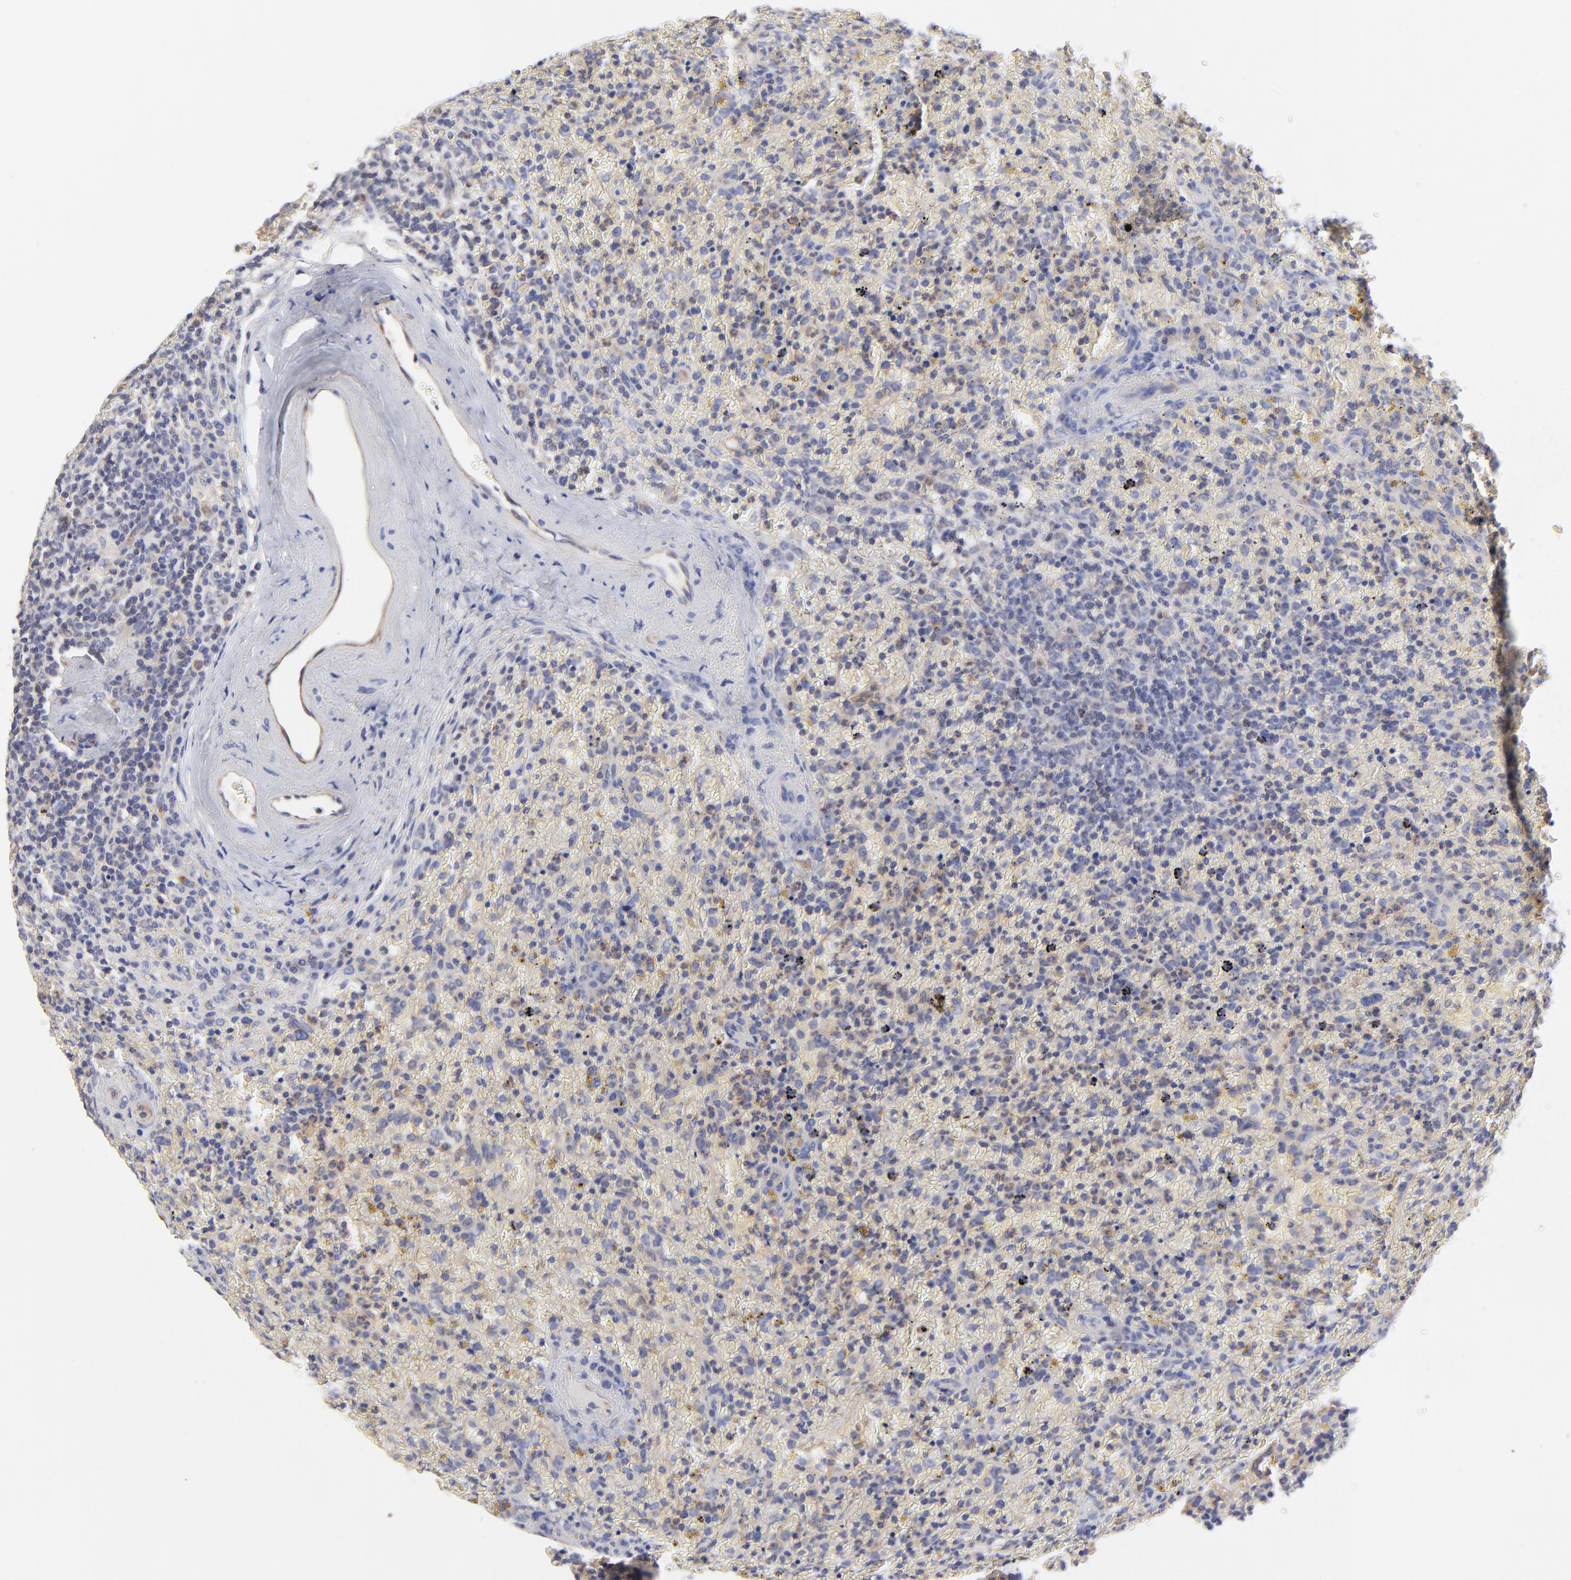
{"staining": {"intensity": "negative", "quantity": "none", "location": "none"}, "tissue": "lymphoma", "cell_type": "Tumor cells", "image_type": "cancer", "snomed": [{"axis": "morphology", "description": "Malignant lymphoma, non-Hodgkin's type, High grade"}, {"axis": "topography", "description": "Spleen"}, {"axis": "topography", "description": "Lymph node"}], "caption": "This is a image of IHC staining of lymphoma, which shows no expression in tumor cells.", "gene": "SULF2", "patient": {"sex": "female", "age": 70}}